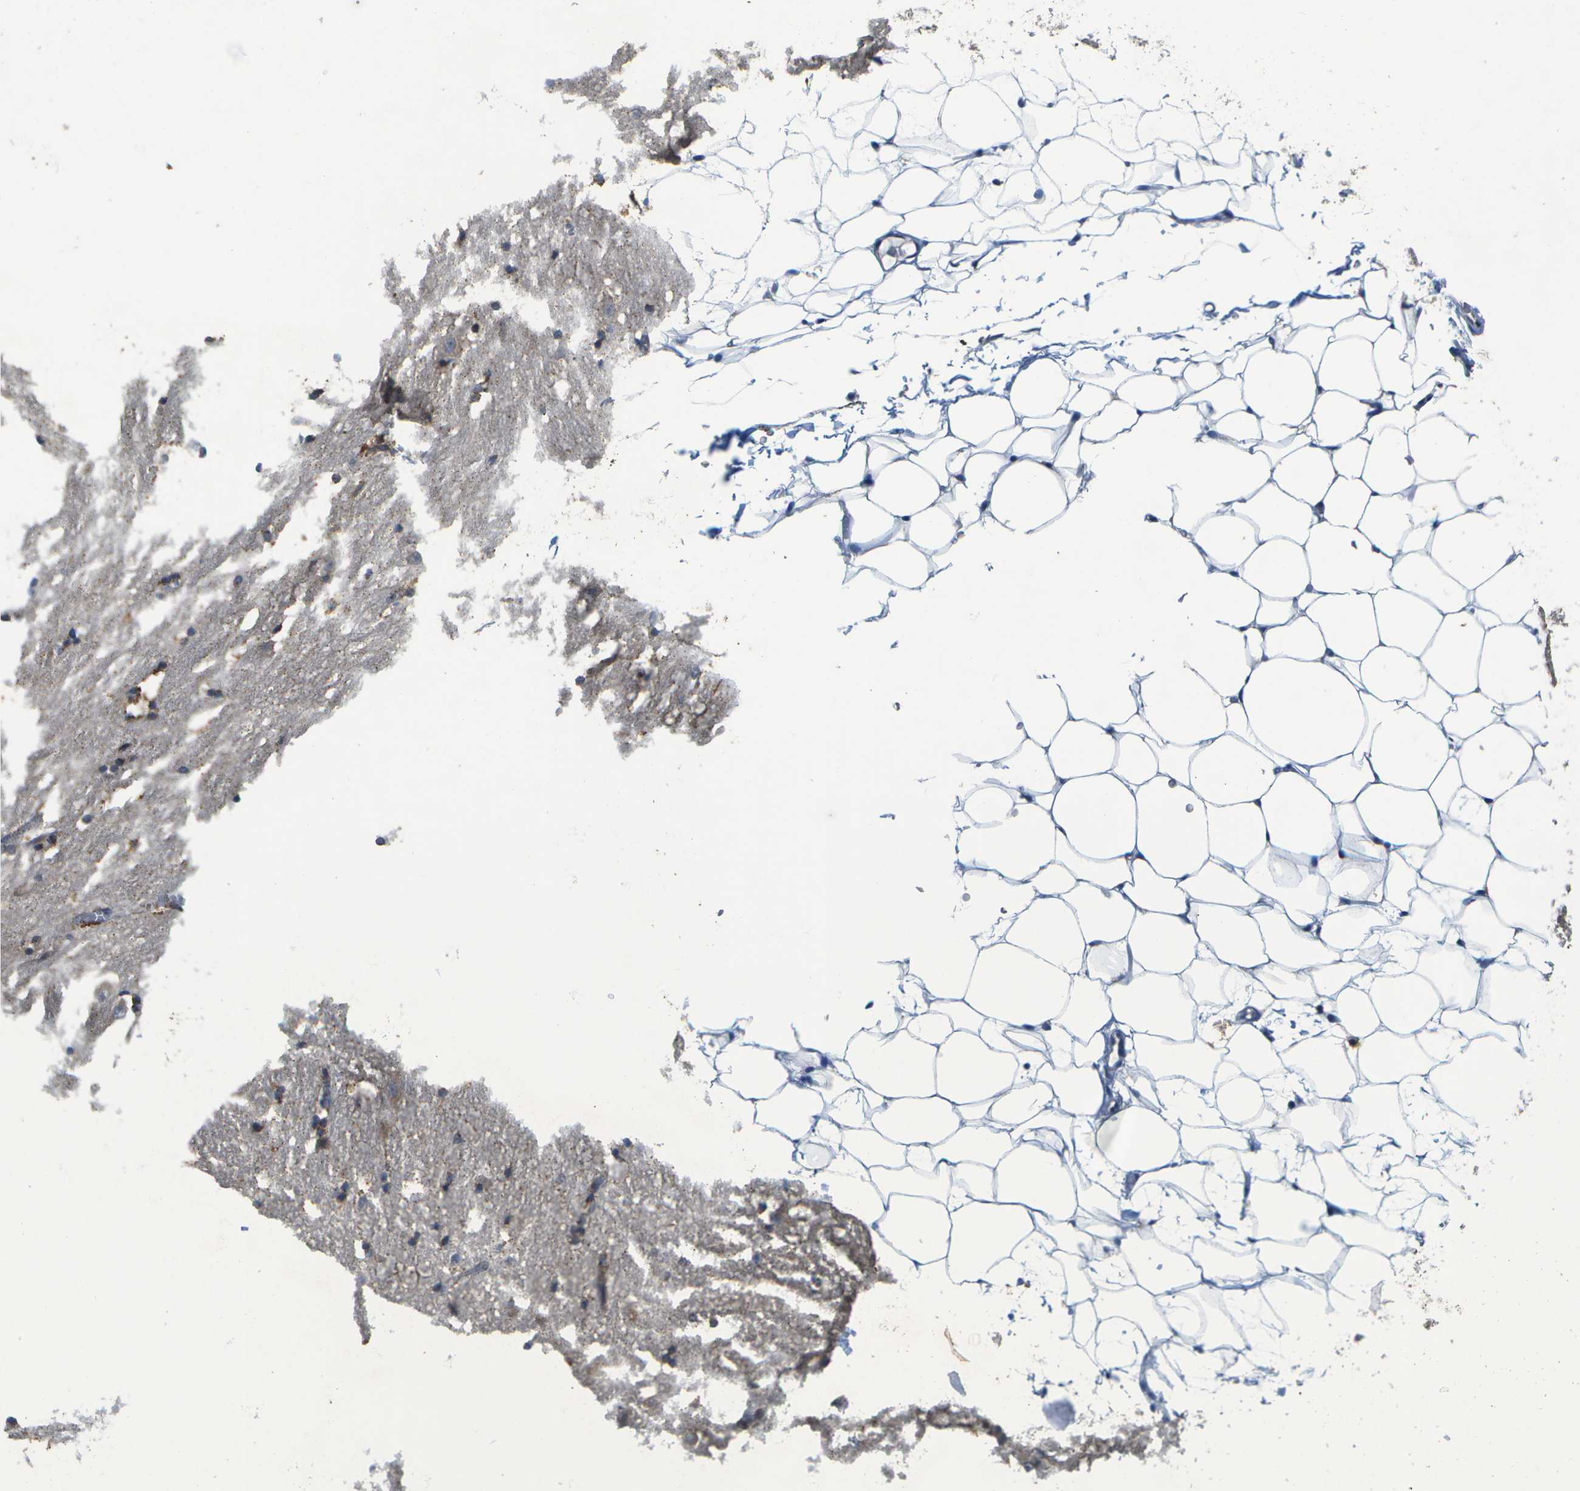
{"staining": {"intensity": "negative", "quantity": "none", "location": "none"}, "tissue": "adipose tissue", "cell_type": "Adipocytes", "image_type": "normal", "snomed": [{"axis": "morphology", "description": "Normal tissue, NOS"}, {"axis": "topography", "description": "Breast"}, {"axis": "topography", "description": "Soft tissue"}], "caption": "The IHC photomicrograph has no significant positivity in adipocytes of adipose tissue.", "gene": "HADHA", "patient": {"sex": "female", "age": 75}}